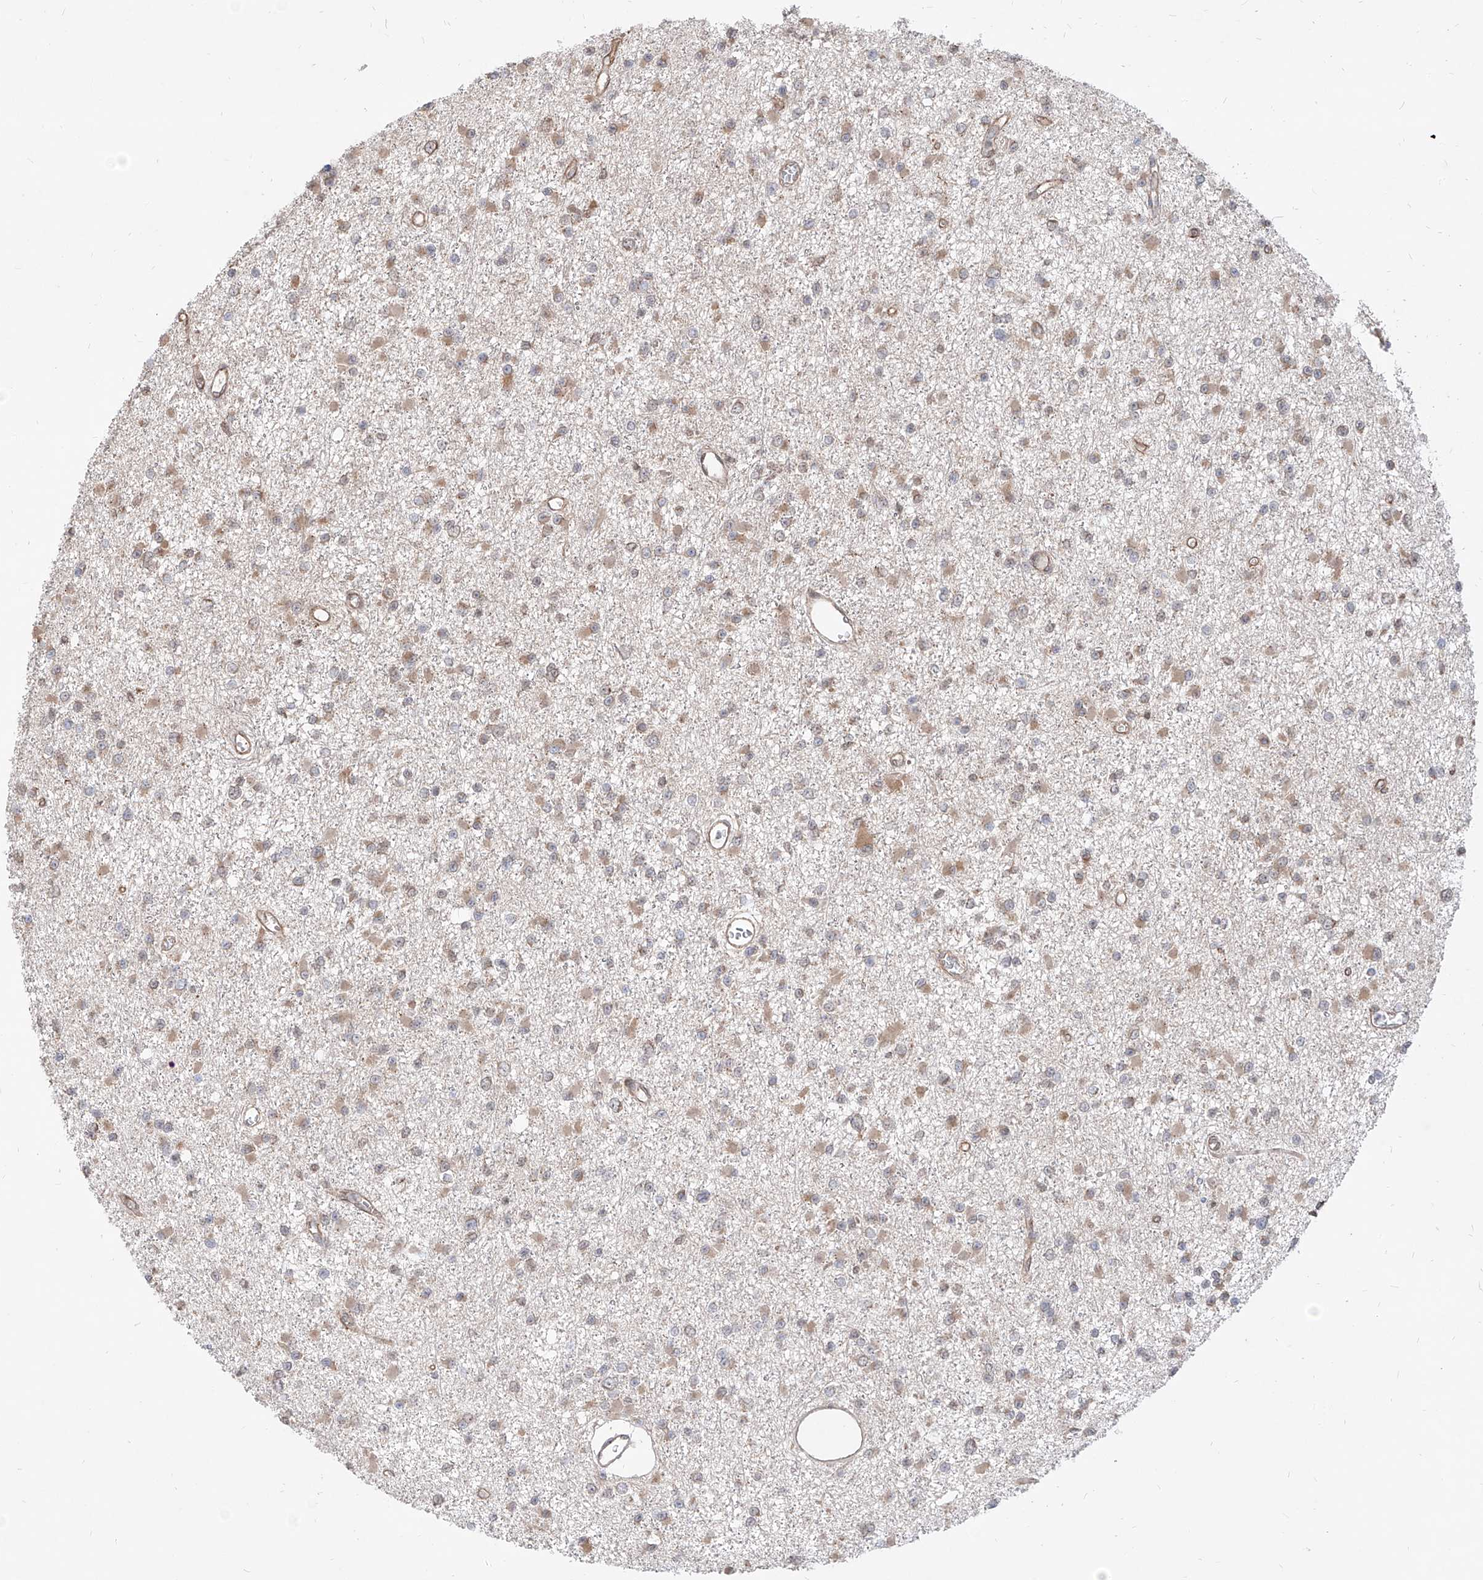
{"staining": {"intensity": "weak", "quantity": "25%-75%", "location": "cytoplasmic/membranous"}, "tissue": "glioma", "cell_type": "Tumor cells", "image_type": "cancer", "snomed": [{"axis": "morphology", "description": "Glioma, malignant, Low grade"}, {"axis": "topography", "description": "Brain"}], "caption": "Brown immunohistochemical staining in human glioma demonstrates weak cytoplasmic/membranous positivity in approximately 25%-75% of tumor cells.", "gene": "C8orf82", "patient": {"sex": "female", "age": 22}}